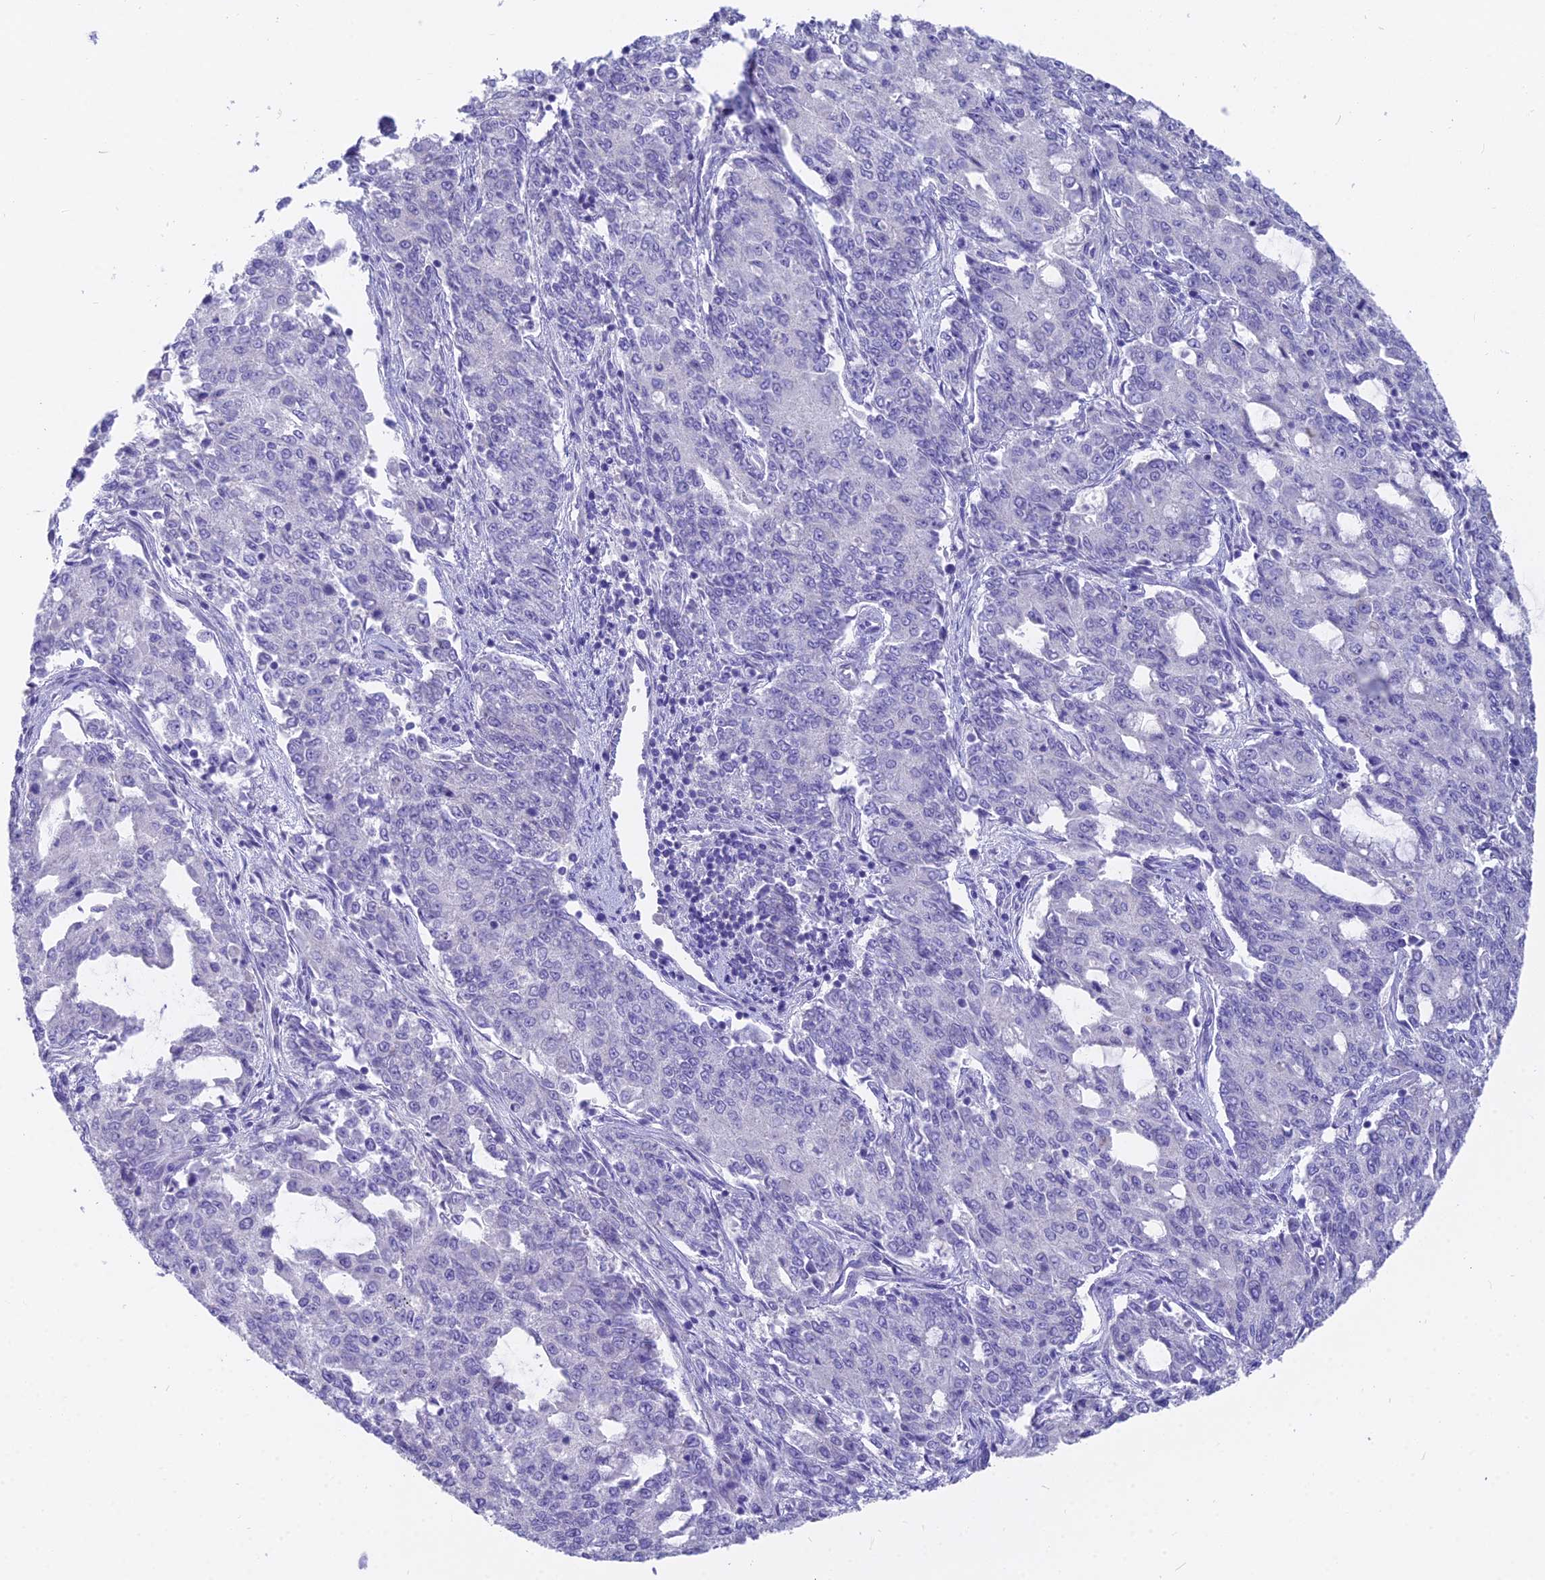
{"staining": {"intensity": "negative", "quantity": "none", "location": "none"}, "tissue": "endometrial cancer", "cell_type": "Tumor cells", "image_type": "cancer", "snomed": [{"axis": "morphology", "description": "Adenocarcinoma, NOS"}, {"axis": "topography", "description": "Endometrium"}], "caption": "DAB (3,3'-diaminobenzidine) immunohistochemical staining of adenocarcinoma (endometrial) demonstrates no significant positivity in tumor cells.", "gene": "FAM168B", "patient": {"sex": "female", "age": 50}}